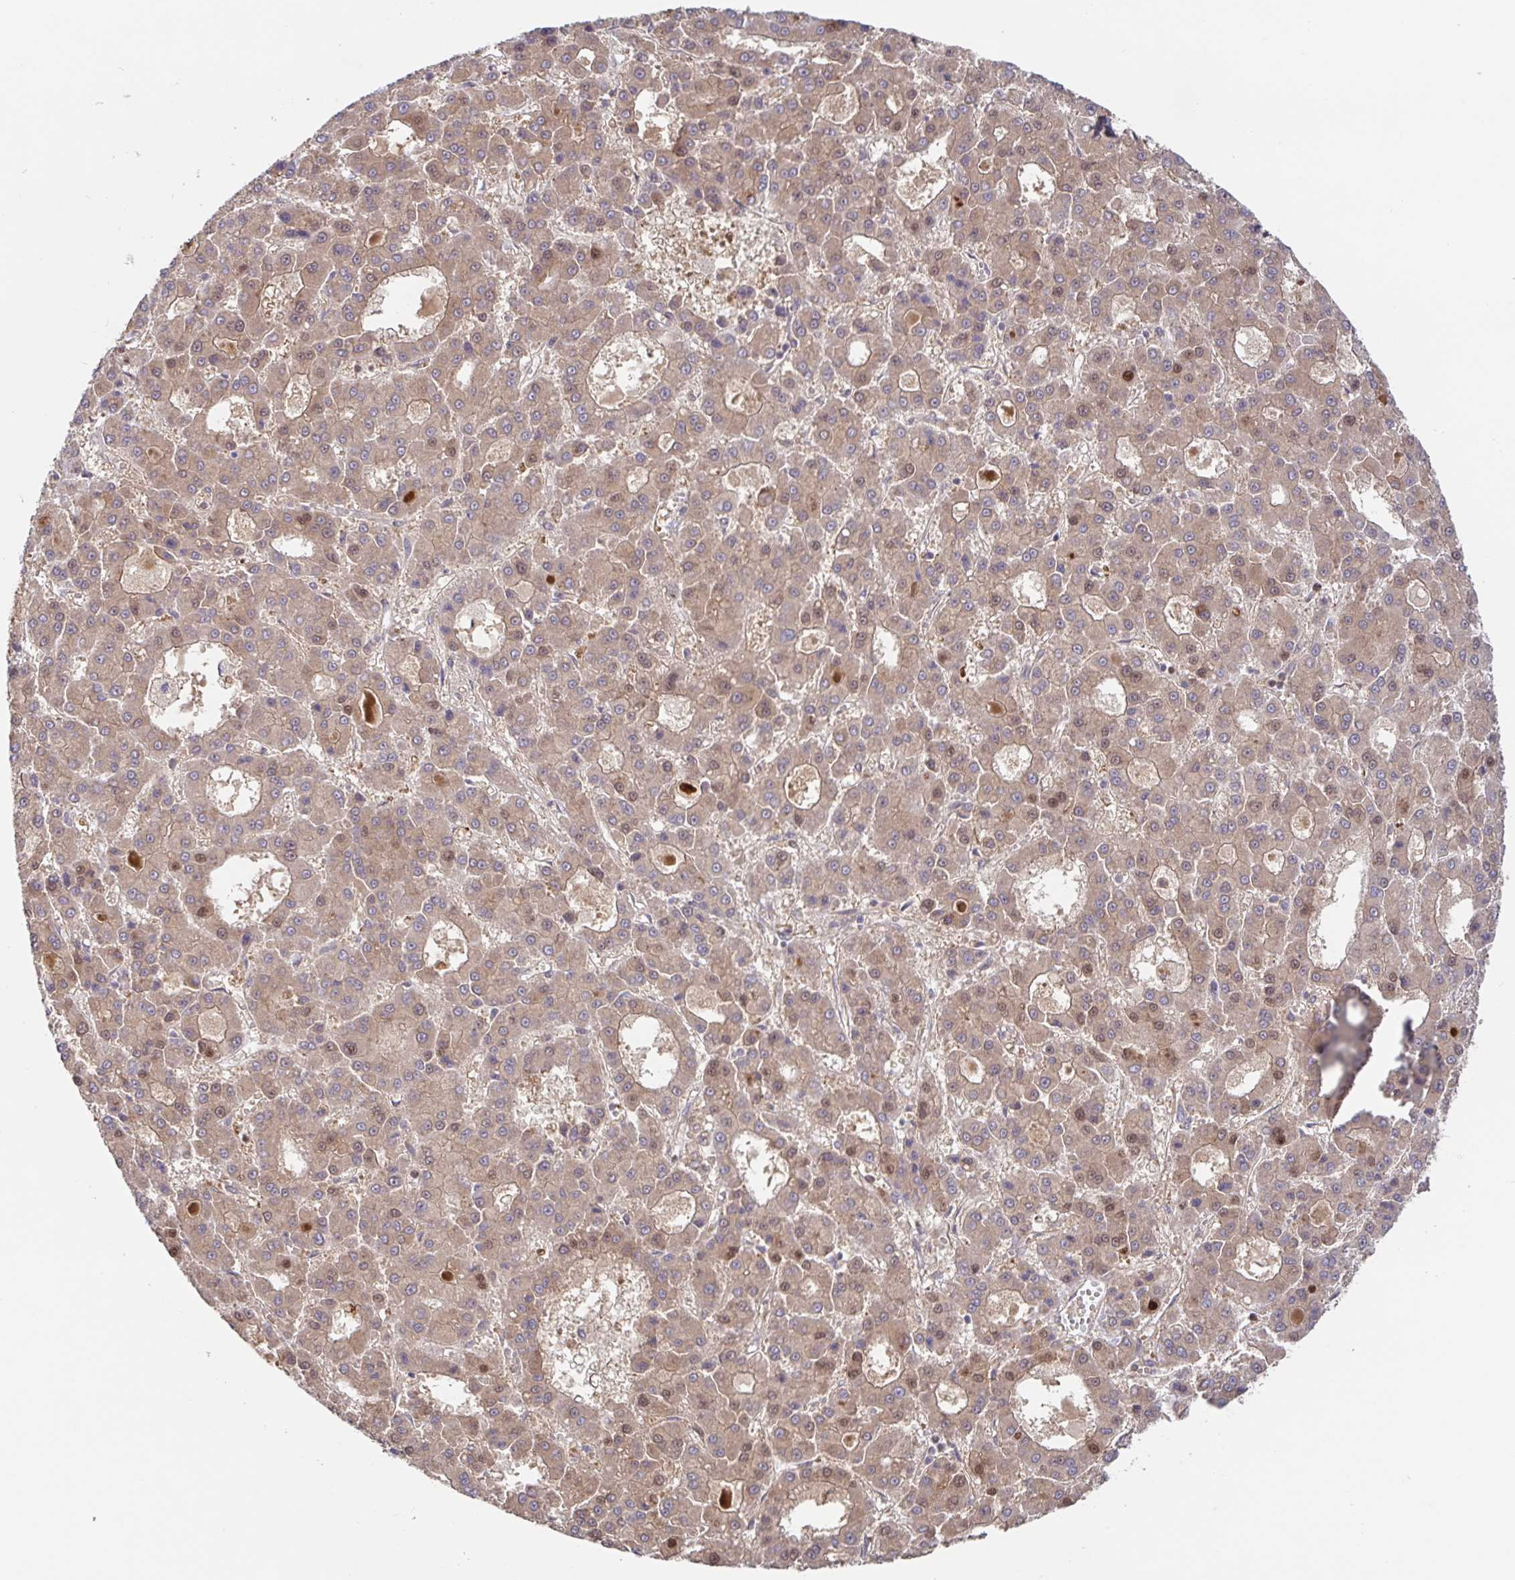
{"staining": {"intensity": "weak", "quantity": ">75%", "location": "cytoplasmic/membranous"}, "tissue": "liver cancer", "cell_type": "Tumor cells", "image_type": "cancer", "snomed": [{"axis": "morphology", "description": "Carcinoma, Hepatocellular, NOS"}, {"axis": "topography", "description": "Liver"}], "caption": "The histopathology image displays a brown stain indicating the presence of a protein in the cytoplasmic/membranous of tumor cells in liver cancer.", "gene": "AACS", "patient": {"sex": "male", "age": 70}}